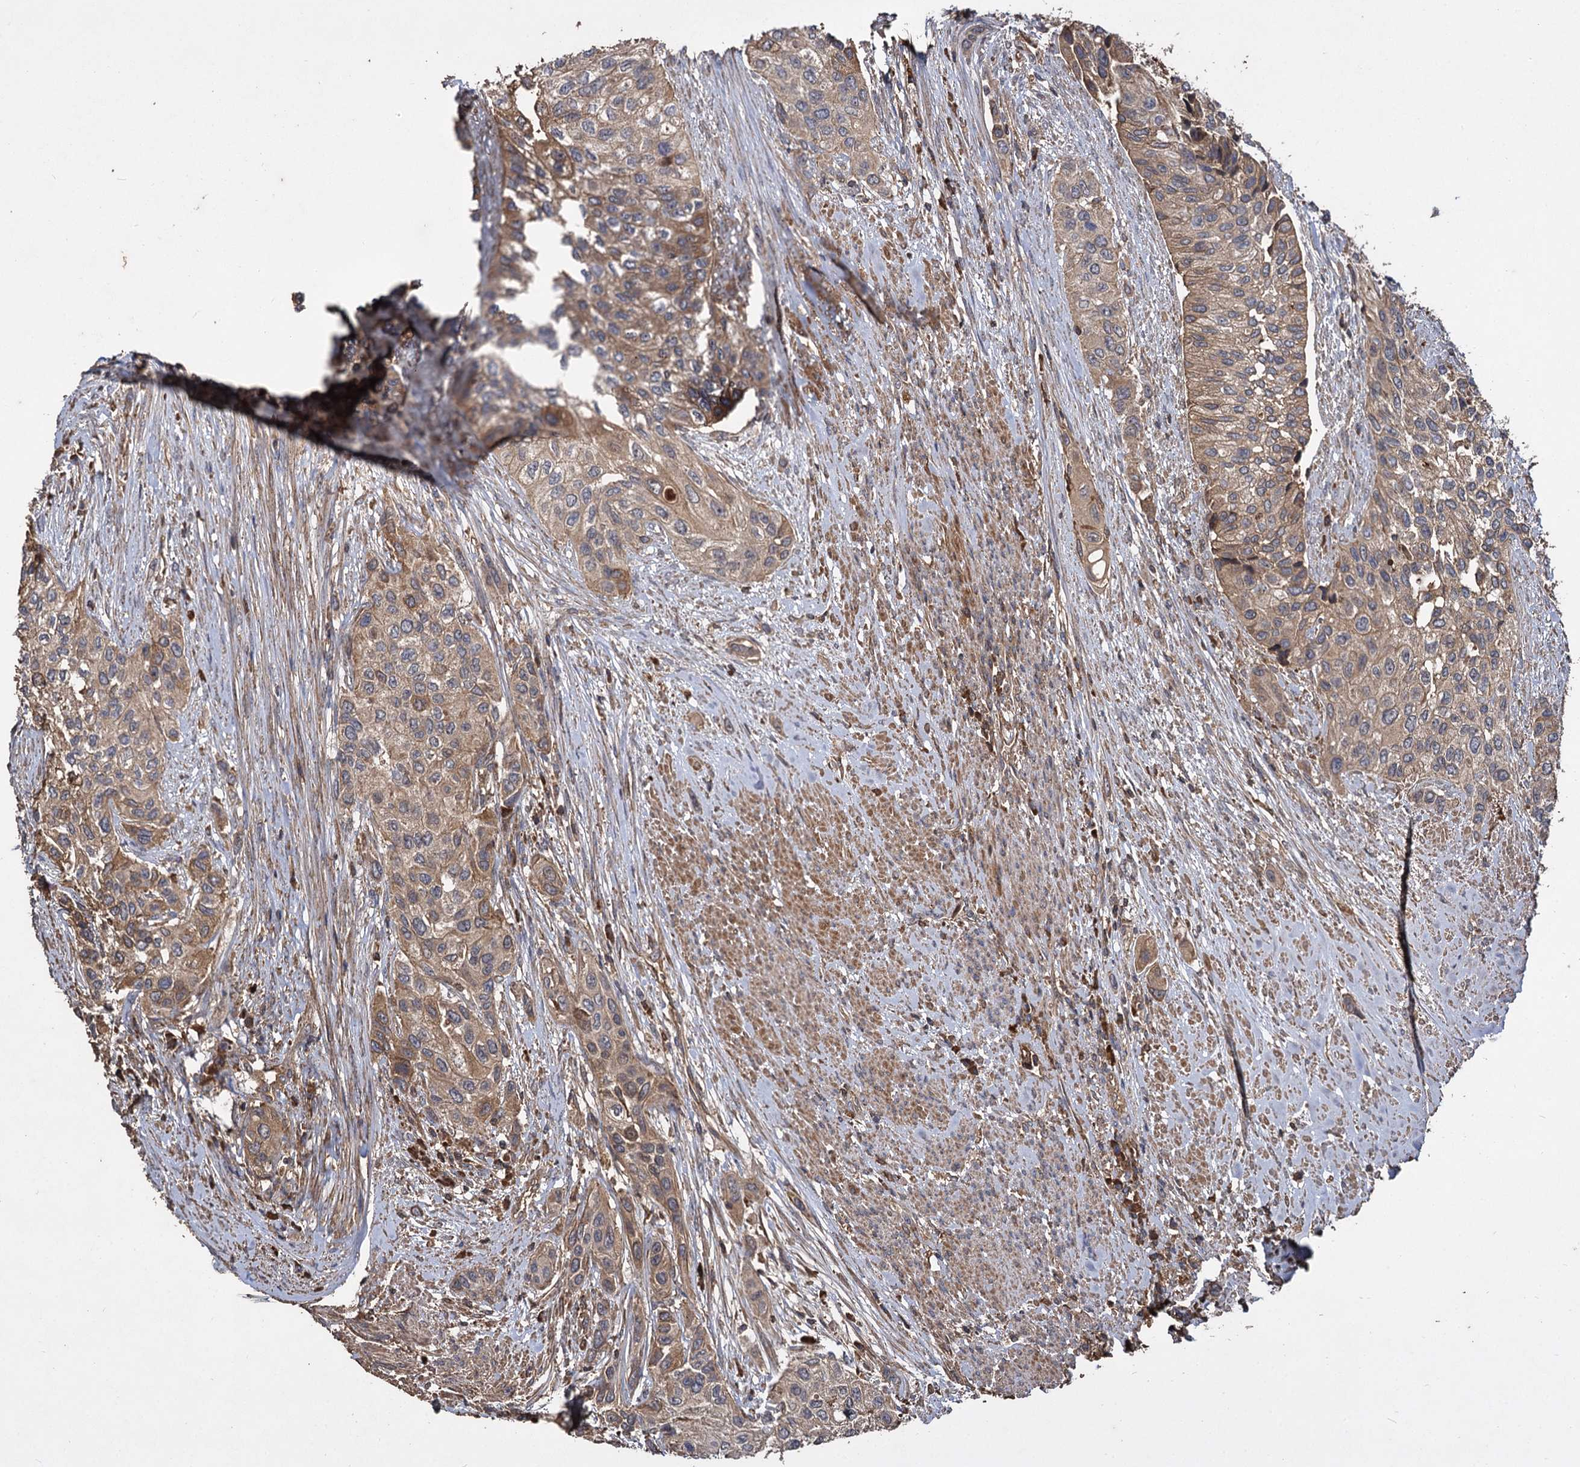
{"staining": {"intensity": "weak", "quantity": ">75%", "location": "cytoplasmic/membranous"}, "tissue": "urothelial cancer", "cell_type": "Tumor cells", "image_type": "cancer", "snomed": [{"axis": "morphology", "description": "Normal tissue, NOS"}, {"axis": "morphology", "description": "Urothelial carcinoma, High grade"}, {"axis": "topography", "description": "Vascular tissue"}, {"axis": "topography", "description": "Urinary bladder"}], "caption": "High-grade urothelial carcinoma tissue reveals weak cytoplasmic/membranous expression in about >75% of tumor cells", "gene": "GCLC", "patient": {"sex": "female", "age": 56}}